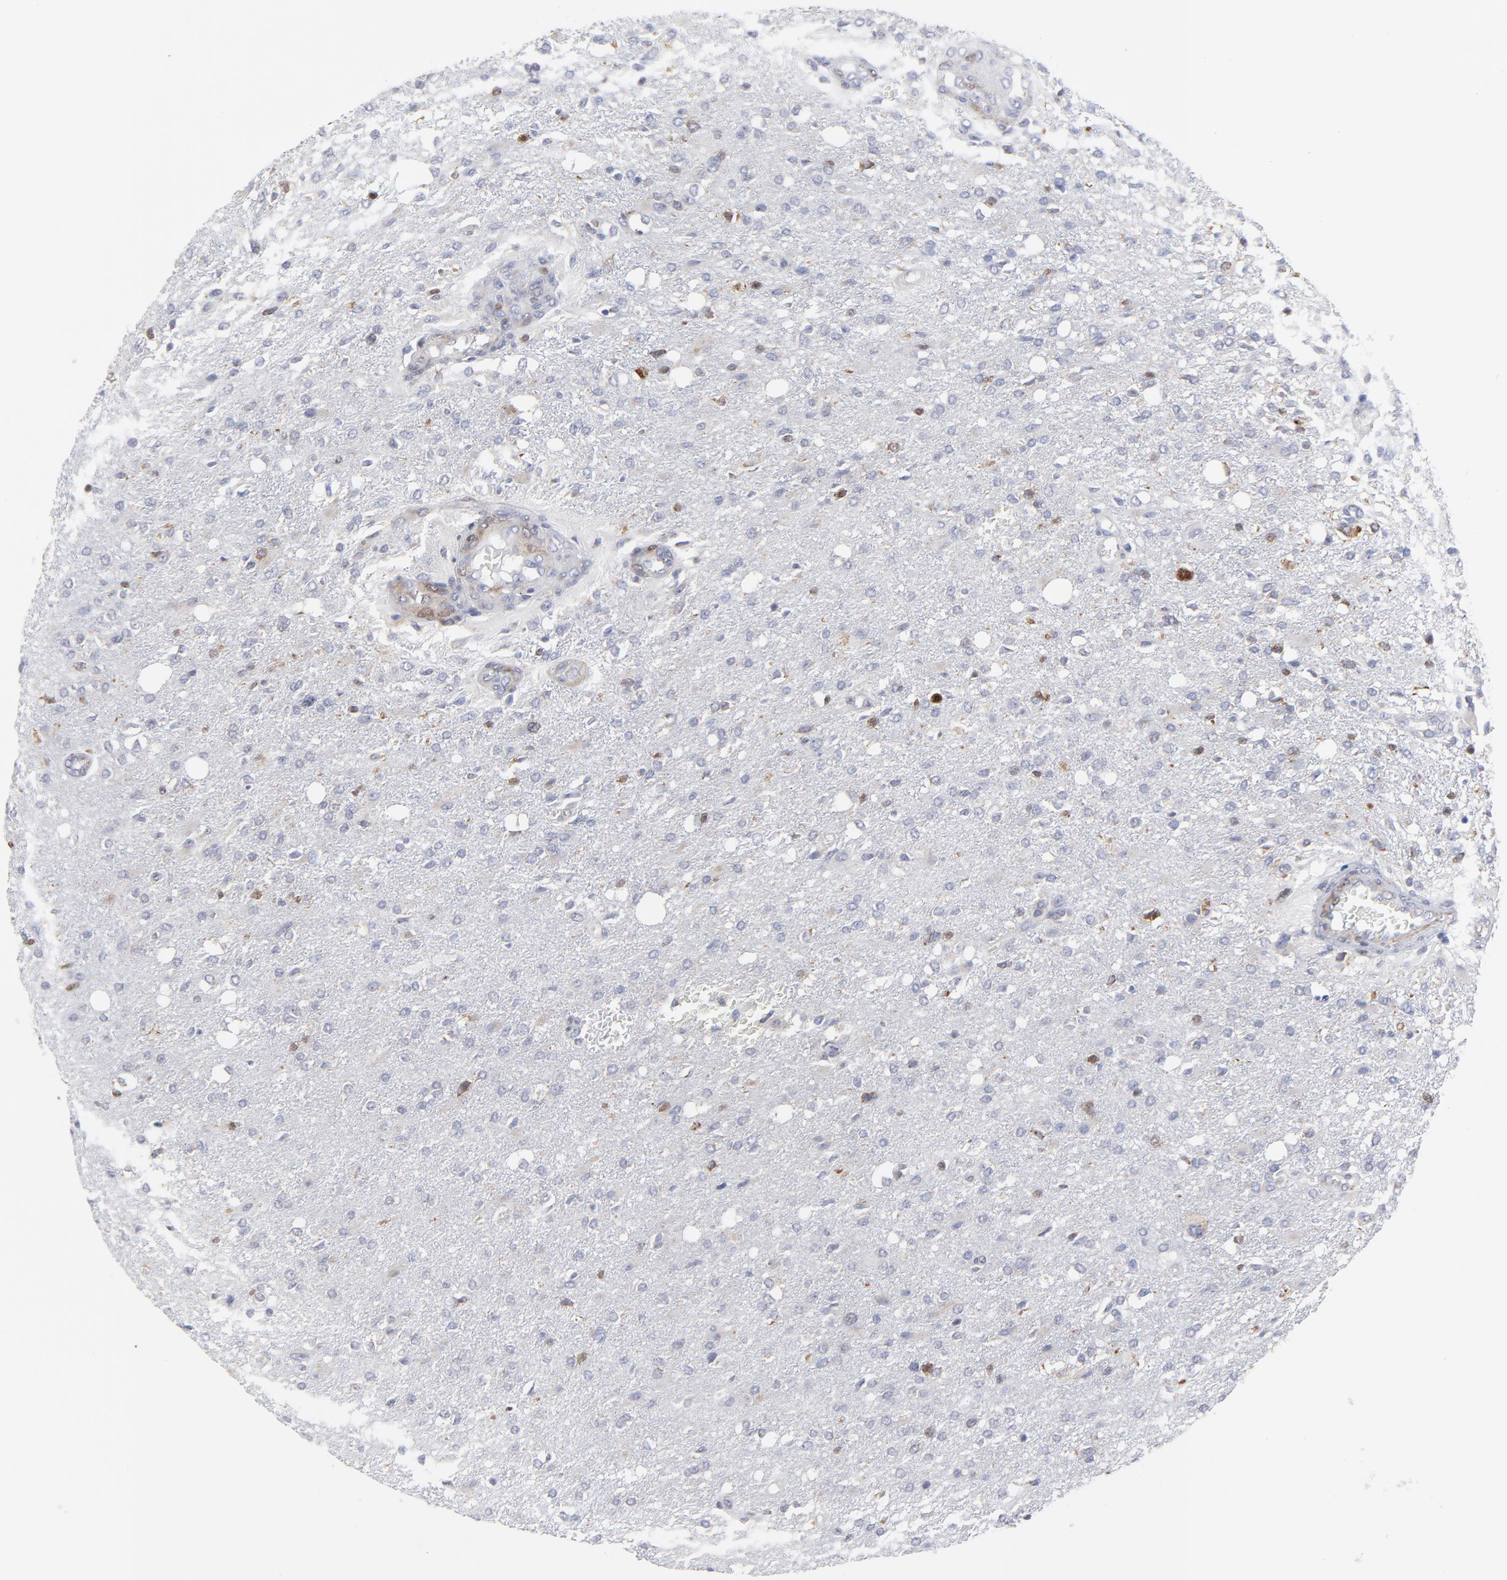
{"staining": {"intensity": "weak", "quantity": "<25%", "location": "cytoplasmic/membranous"}, "tissue": "glioma", "cell_type": "Tumor cells", "image_type": "cancer", "snomed": [{"axis": "morphology", "description": "Glioma, malignant, High grade"}, {"axis": "topography", "description": "Brain"}], "caption": "The micrograph shows no significant expression in tumor cells of high-grade glioma (malignant). (DAB (3,3'-diaminobenzidine) immunohistochemistry (IHC), high magnification).", "gene": "NCAPH", "patient": {"sex": "male", "age": 36}}